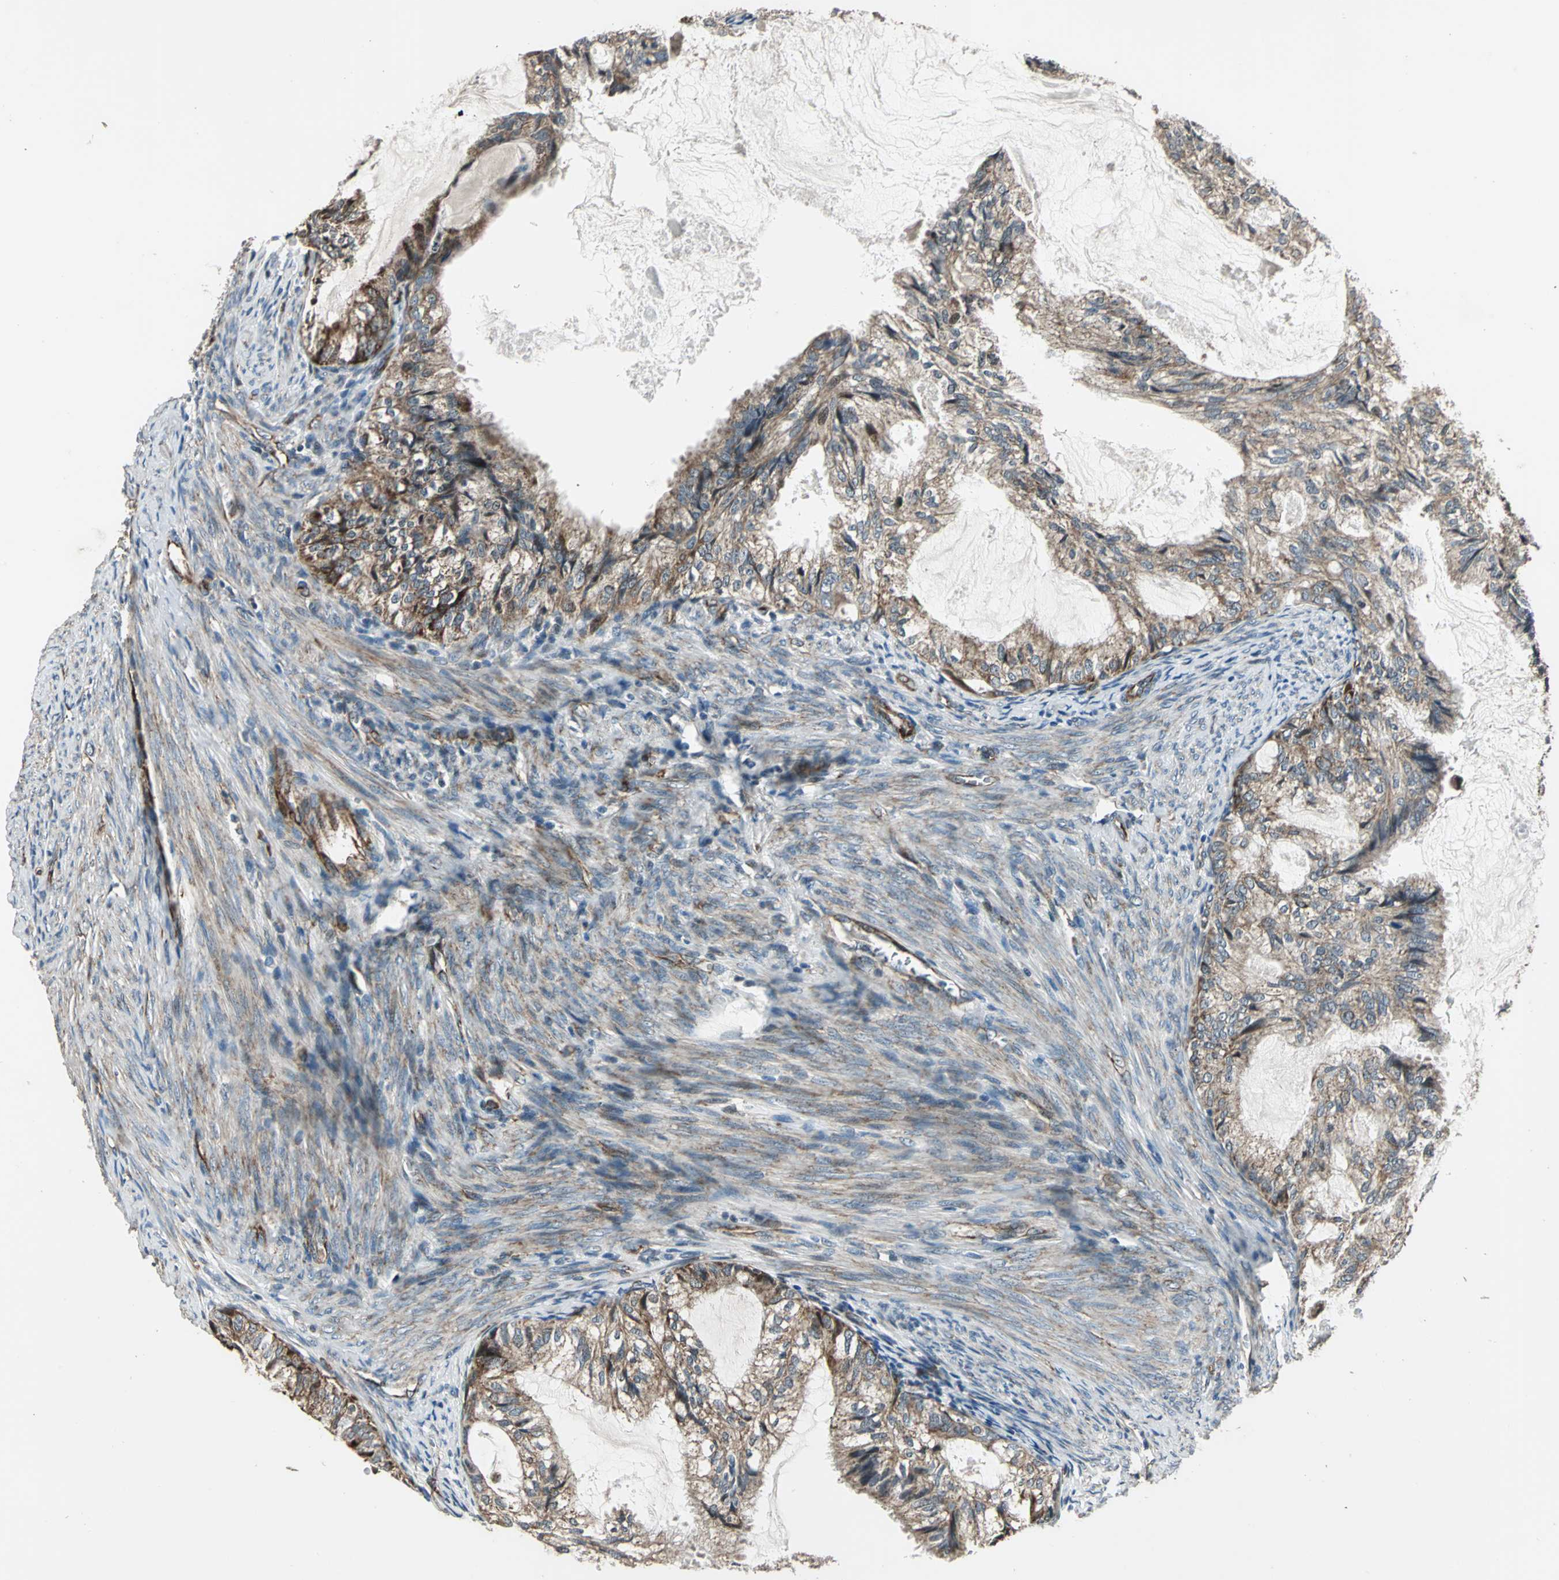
{"staining": {"intensity": "moderate", "quantity": ">75%", "location": "cytoplasmic/membranous"}, "tissue": "cervical cancer", "cell_type": "Tumor cells", "image_type": "cancer", "snomed": [{"axis": "morphology", "description": "Normal tissue, NOS"}, {"axis": "morphology", "description": "Adenocarcinoma, NOS"}, {"axis": "topography", "description": "Cervix"}, {"axis": "topography", "description": "Endometrium"}], "caption": "Immunohistochemistry of human cervical cancer (adenocarcinoma) displays medium levels of moderate cytoplasmic/membranous positivity in about >75% of tumor cells.", "gene": "EXD2", "patient": {"sex": "female", "age": 86}}